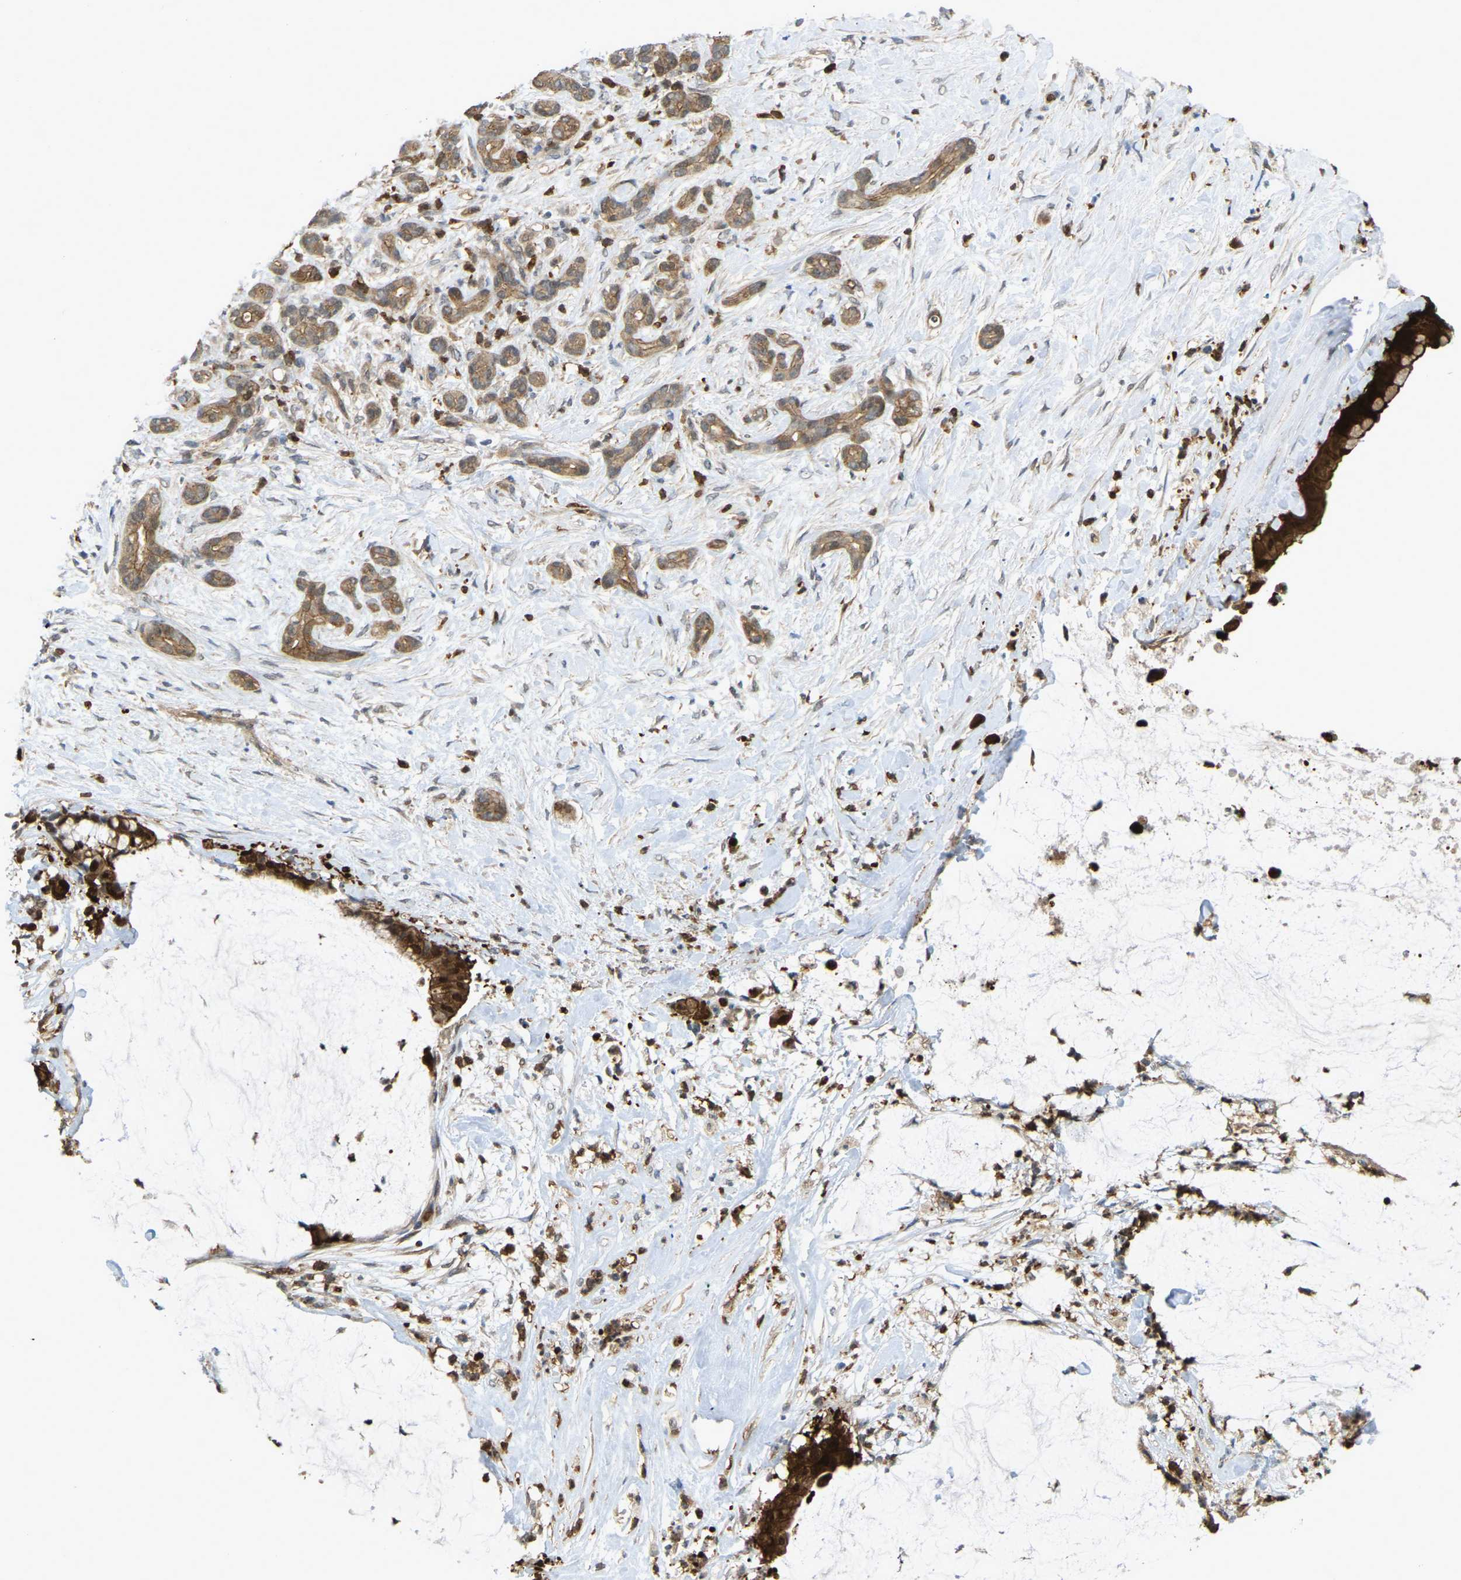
{"staining": {"intensity": "strong", "quantity": ">75%", "location": "cytoplasmic/membranous,nuclear"}, "tissue": "pancreatic cancer", "cell_type": "Tumor cells", "image_type": "cancer", "snomed": [{"axis": "morphology", "description": "Adenocarcinoma, NOS"}, {"axis": "topography", "description": "Pancreas"}], "caption": "Strong cytoplasmic/membranous and nuclear positivity for a protein is seen in approximately >75% of tumor cells of adenocarcinoma (pancreatic) using immunohistochemistry.", "gene": "SERPINB5", "patient": {"sex": "male", "age": 41}}